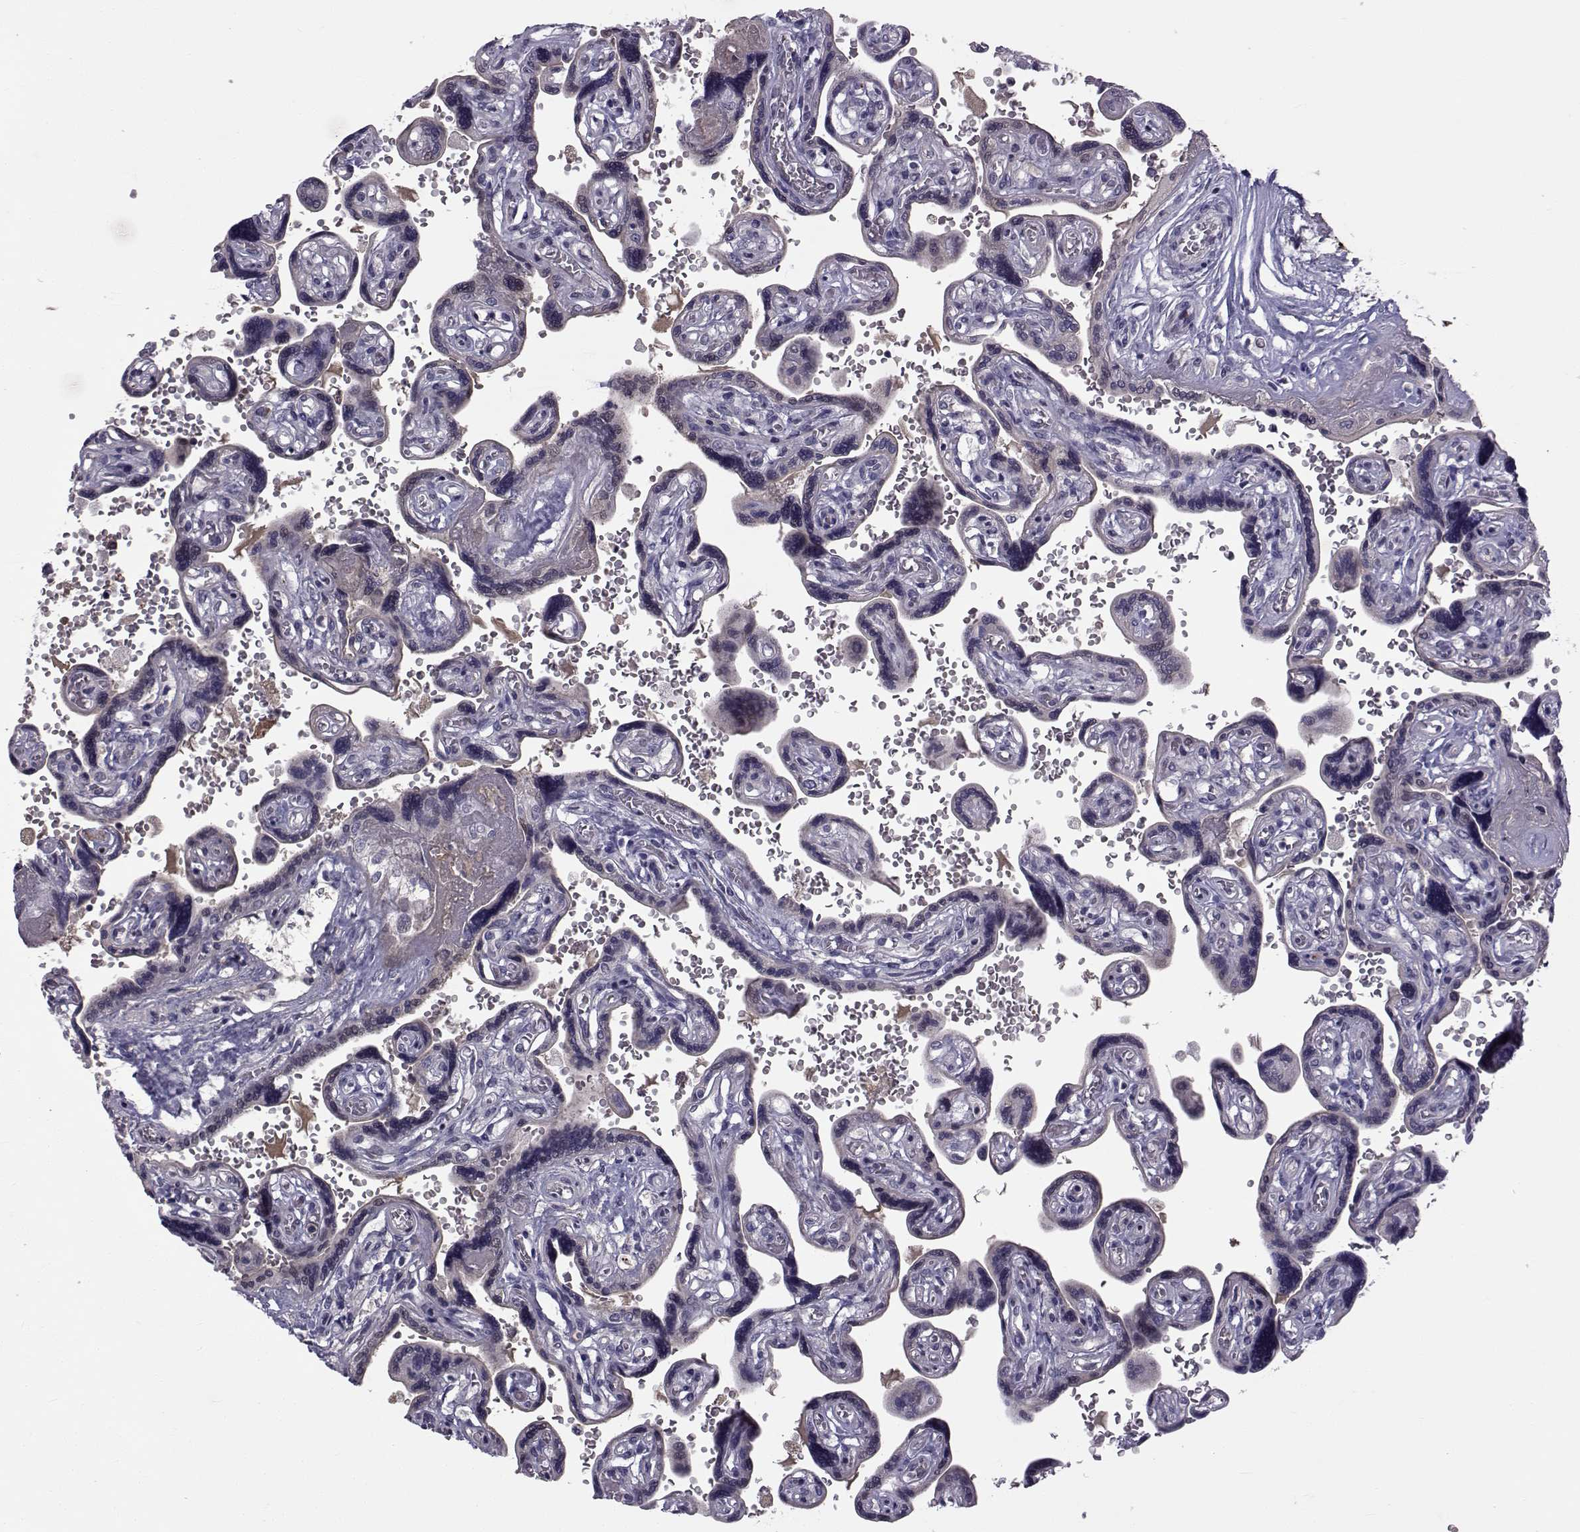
{"staining": {"intensity": "negative", "quantity": "none", "location": "none"}, "tissue": "placenta", "cell_type": "Decidual cells", "image_type": "normal", "snomed": [{"axis": "morphology", "description": "Normal tissue, NOS"}, {"axis": "topography", "description": "Placenta"}], "caption": "An IHC photomicrograph of unremarkable placenta is shown. There is no staining in decidual cells of placenta. (DAB immunohistochemistry (IHC) with hematoxylin counter stain).", "gene": "TNFRSF11B", "patient": {"sex": "female", "age": 32}}